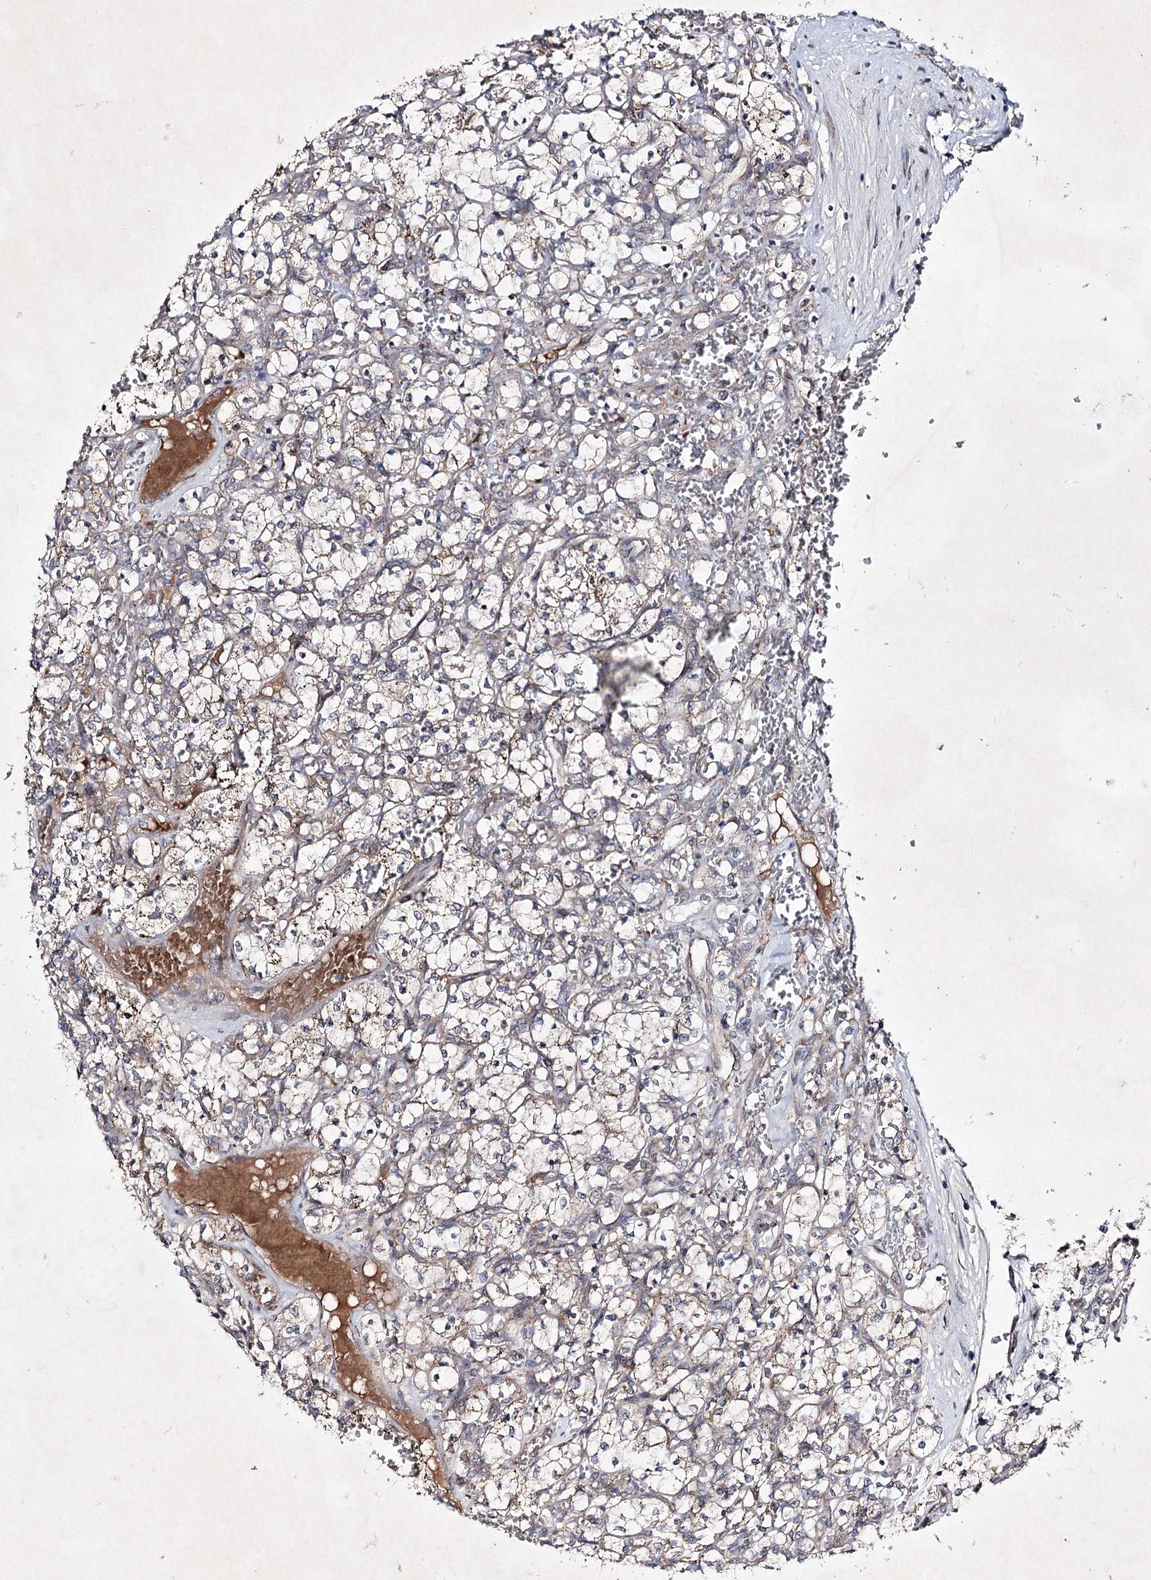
{"staining": {"intensity": "weak", "quantity": "25%-75%", "location": "cytoplasmic/membranous"}, "tissue": "renal cancer", "cell_type": "Tumor cells", "image_type": "cancer", "snomed": [{"axis": "morphology", "description": "Adenocarcinoma, NOS"}, {"axis": "topography", "description": "Kidney"}], "caption": "This histopathology image demonstrates renal cancer (adenocarcinoma) stained with IHC to label a protein in brown. The cytoplasmic/membranous of tumor cells show weak positivity for the protein. Nuclei are counter-stained blue.", "gene": "ALG9", "patient": {"sex": "female", "age": 69}}